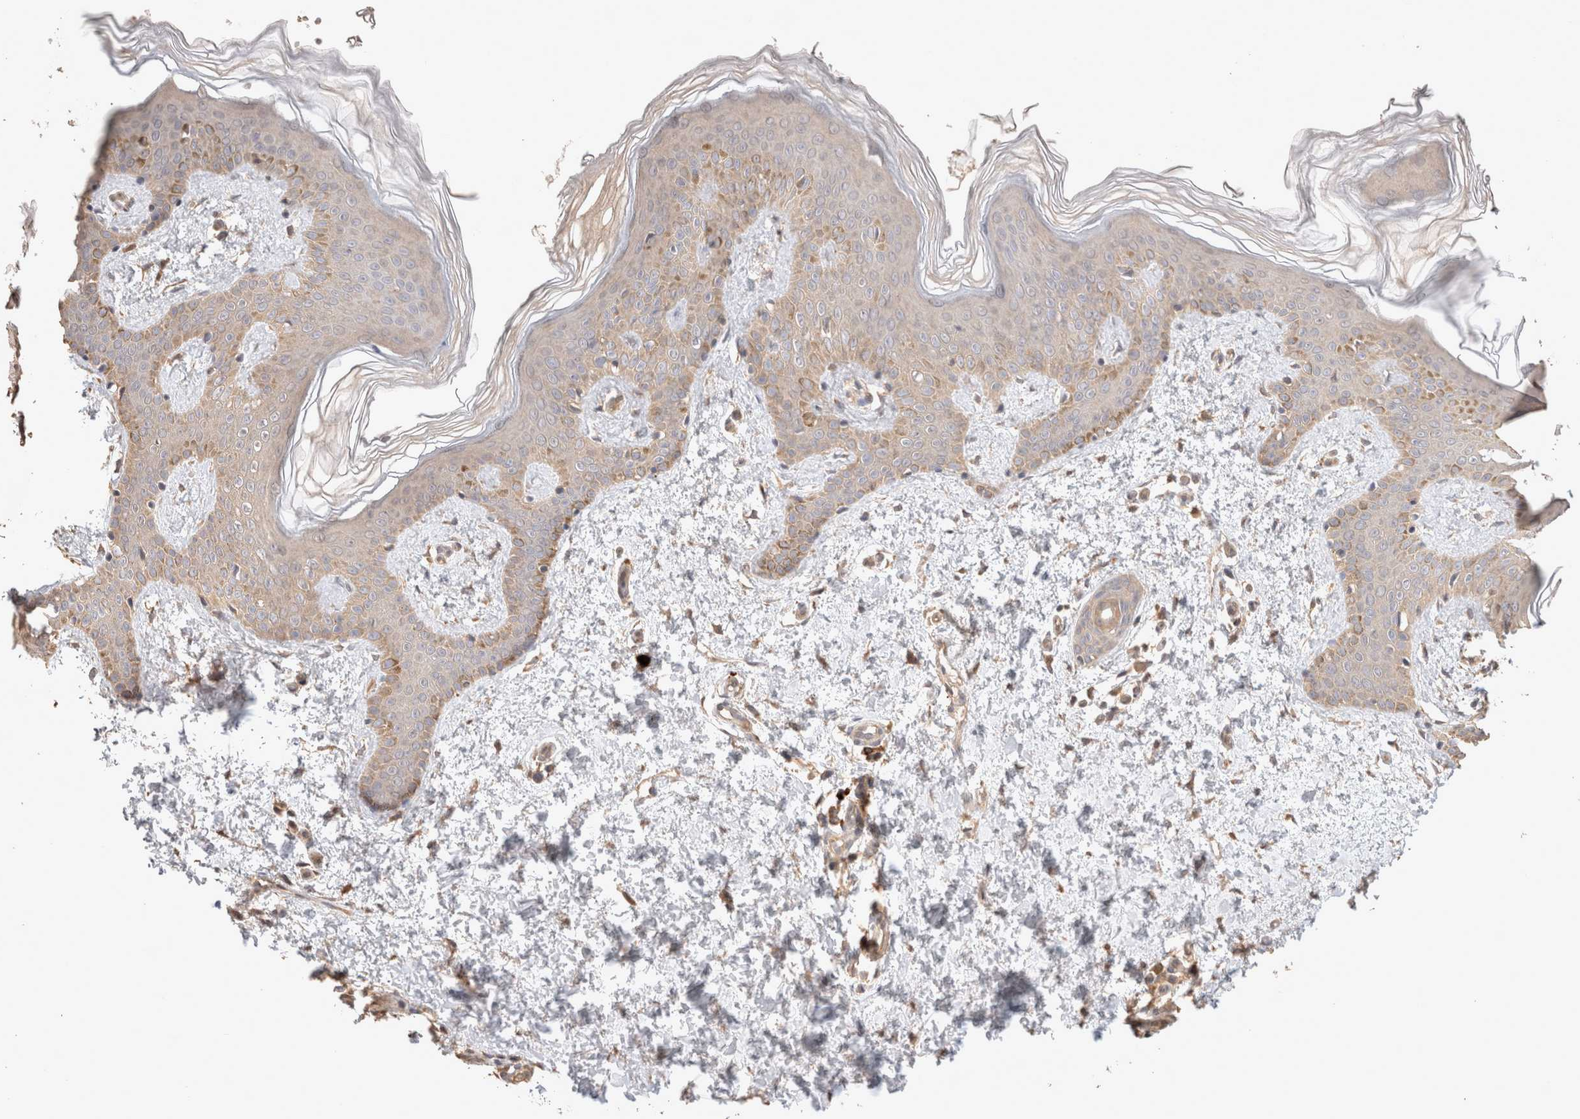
{"staining": {"intensity": "moderate", "quantity": ">75%", "location": "cytoplasmic/membranous"}, "tissue": "skin", "cell_type": "Fibroblasts", "image_type": "normal", "snomed": [{"axis": "morphology", "description": "Normal tissue, NOS"}, {"axis": "morphology", "description": "Neoplasm, benign, NOS"}, {"axis": "topography", "description": "Skin"}, {"axis": "topography", "description": "Soft tissue"}], "caption": "The image displays staining of unremarkable skin, revealing moderate cytoplasmic/membranous protein staining (brown color) within fibroblasts.", "gene": "HROB", "patient": {"sex": "male", "age": 26}}